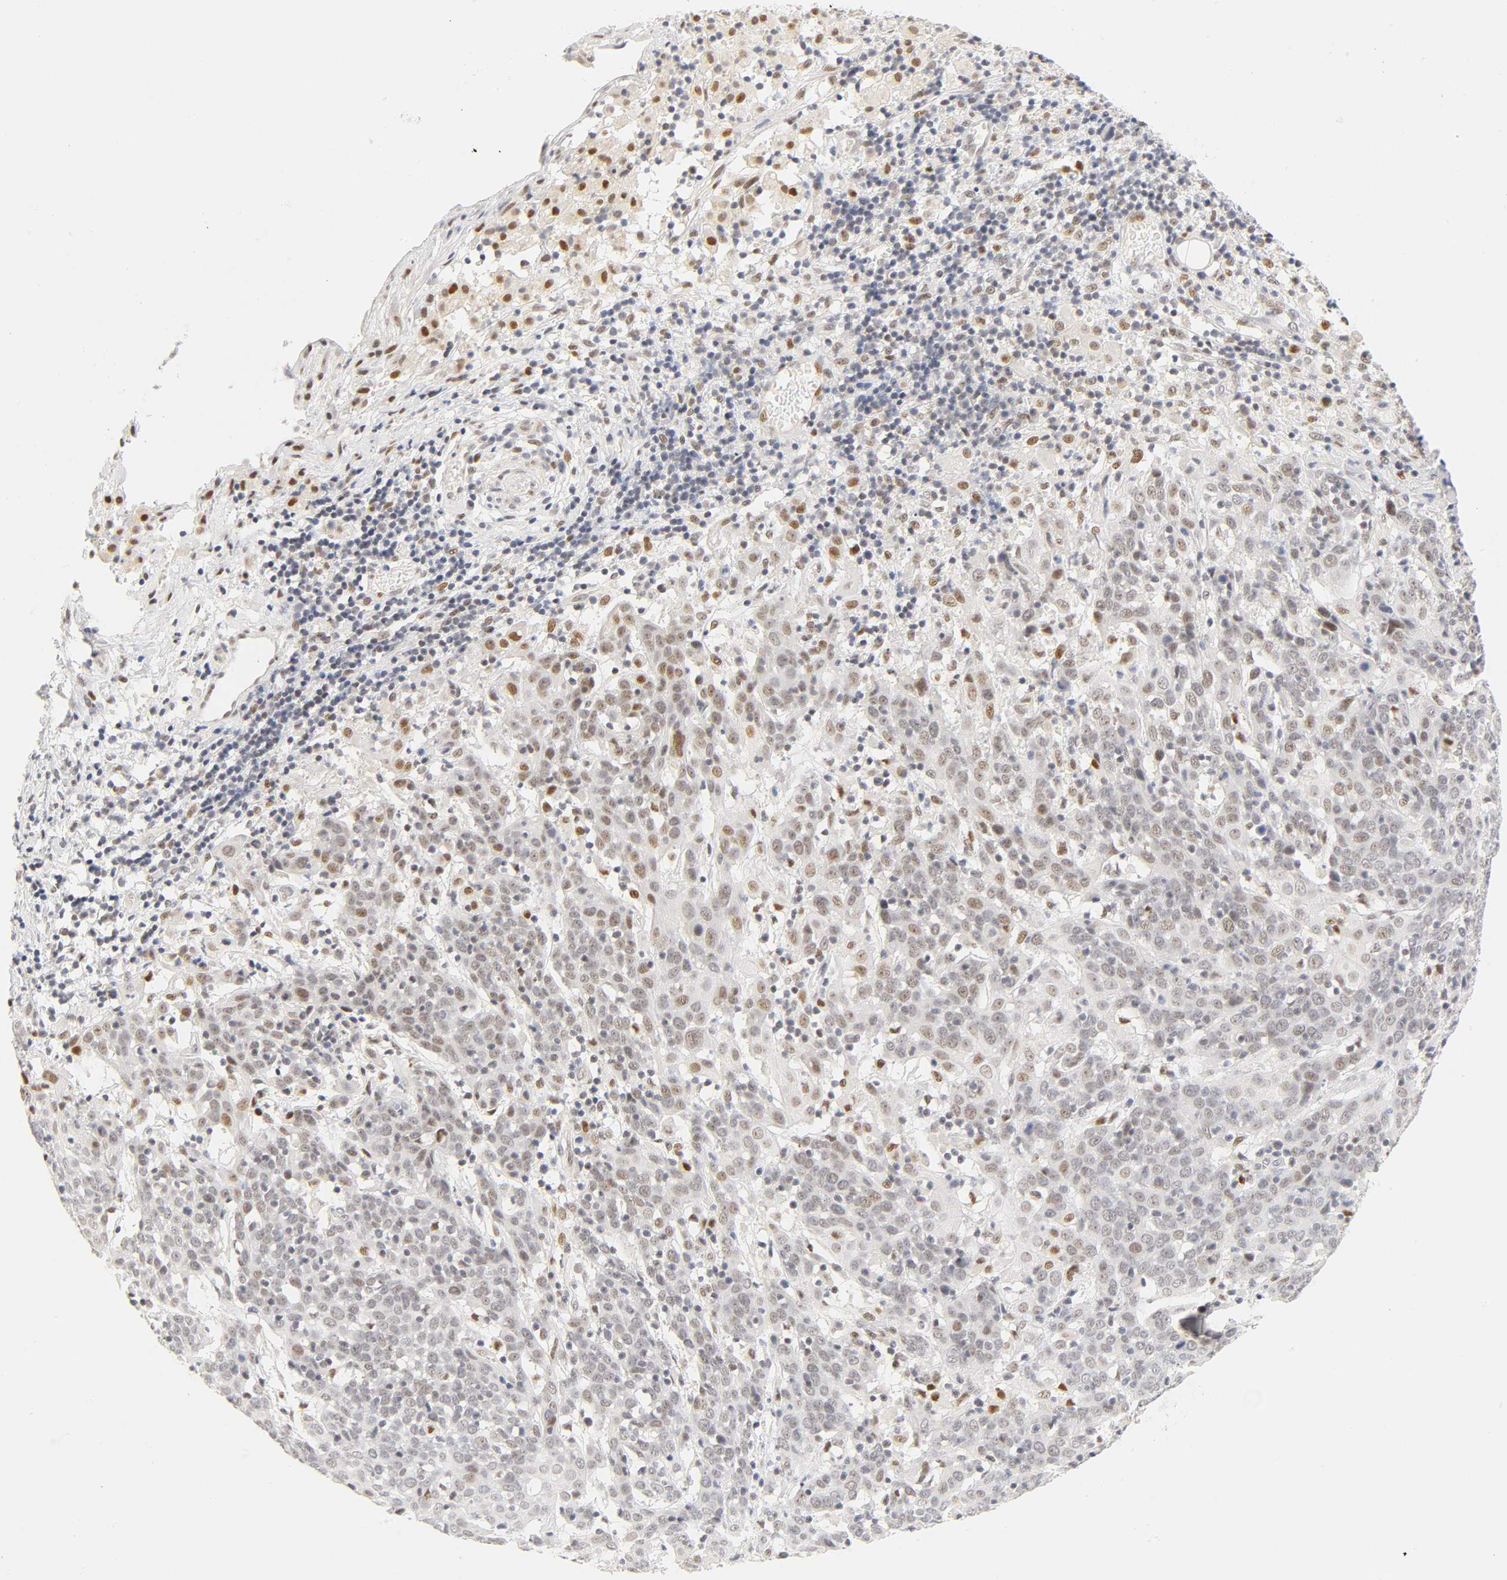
{"staining": {"intensity": "moderate", "quantity": "25%-75%", "location": "nuclear"}, "tissue": "cervical cancer", "cell_type": "Tumor cells", "image_type": "cancer", "snomed": [{"axis": "morphology", "description": "Normal tissue, NOS"}, {"axis": "morphology", "description": "Squamous cell carcinoma, NOS"}, {"axis": "topography", "description": "Cervix"}], "caption": "The photomicrograph shows a brown stain indicating the presence of a protein in the nuclear of tumor cells in cervical squamous cell carcinoma.", "gene": "MNAT1", "patient": {"sex": "female", "age": 67}}